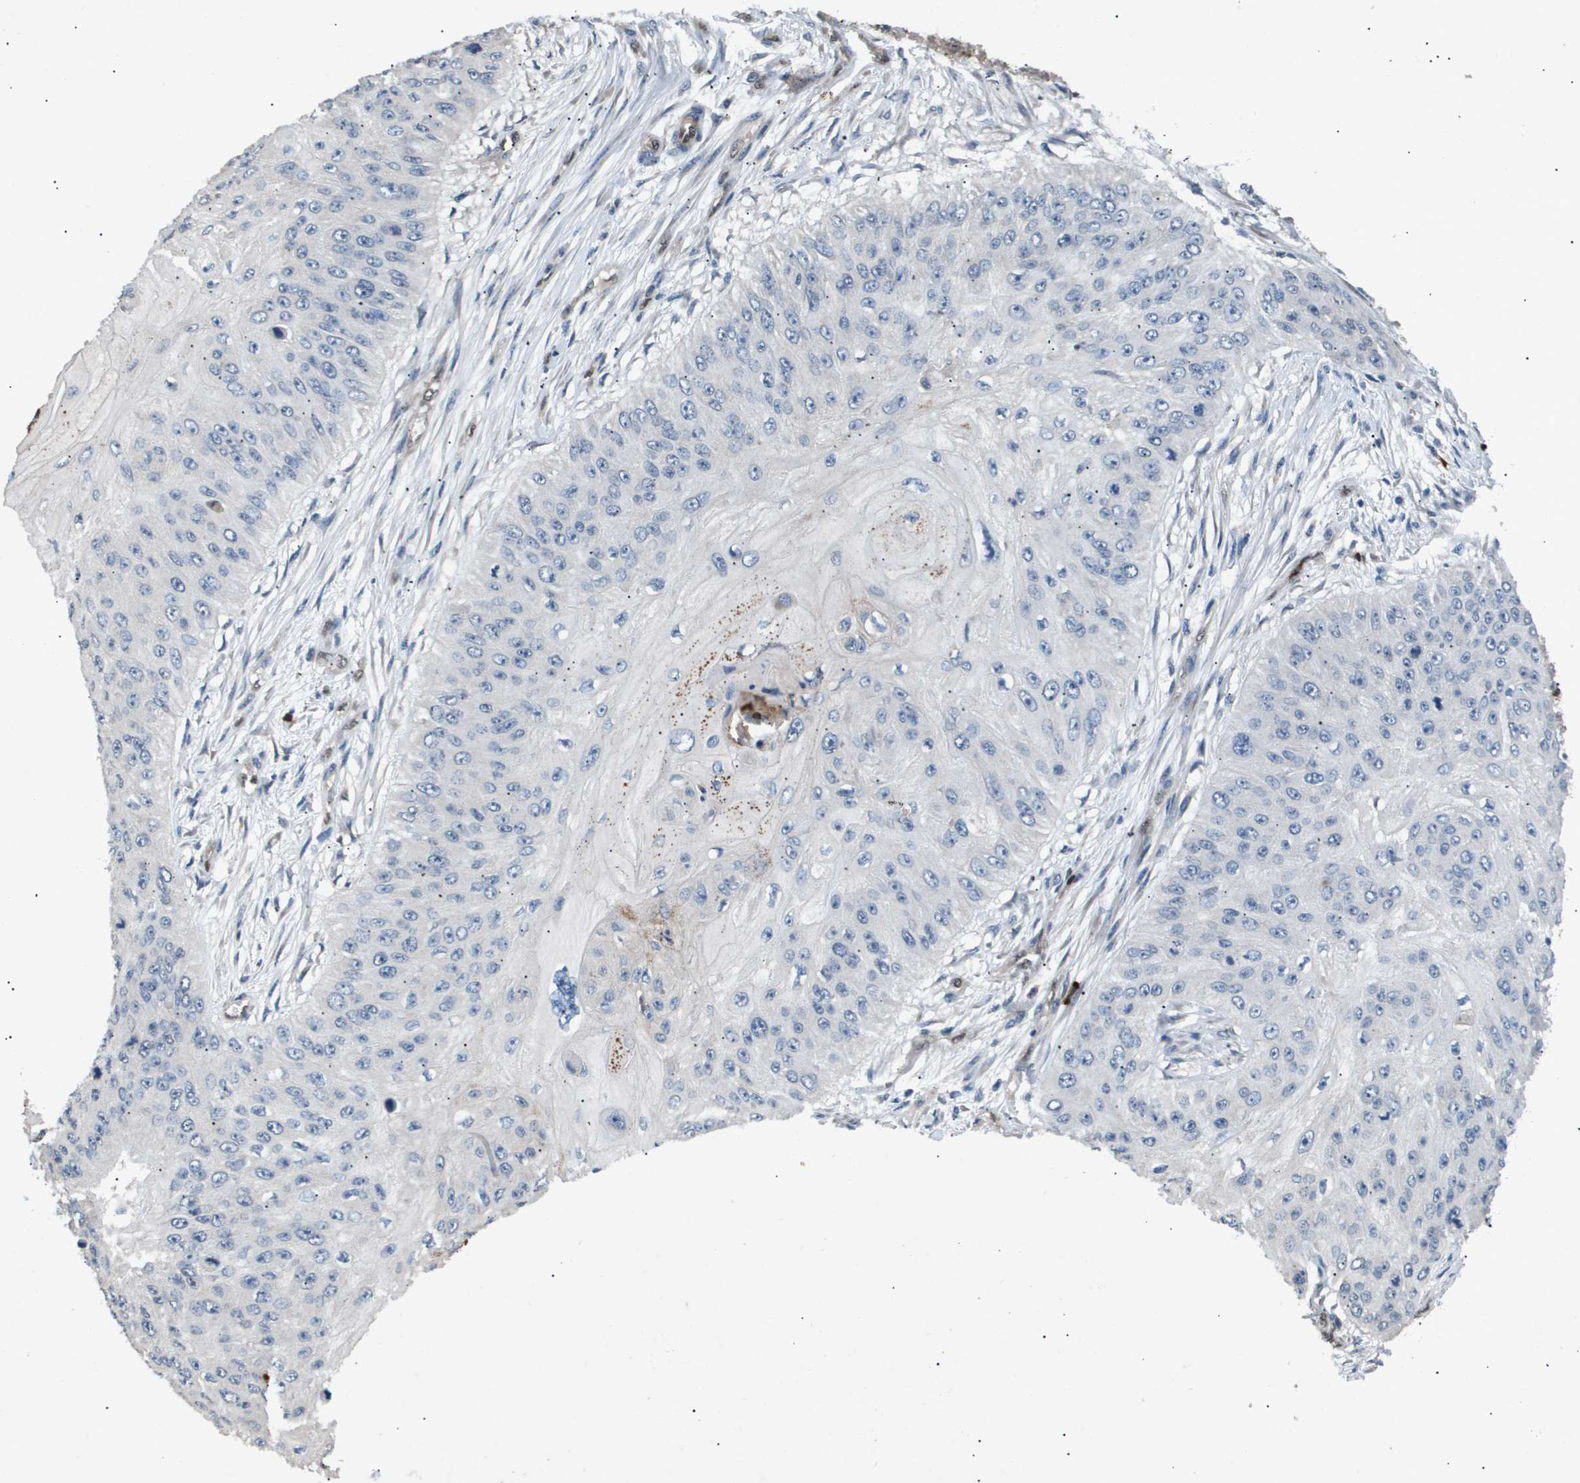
{"staining": {"intensity": "negative", "quantity": "none", "location": "none"}, "tissue": "skin cancer", "cell_type": "Tumor cells", "image_type": "cancer", "snomed": [{"axis": "morphology", "description": "Squamous cell carcinoma, NOS"}, {"axis": "topography", "description": "Skin"}], "caption": "High power microscopy histopathology image of an IHC photomicrograph of squamous cell carcinoma (skin), revealing no significant positivity in tumor cells.", "gene": "ERG", "patient": {"sex": "female", "age": 80}}